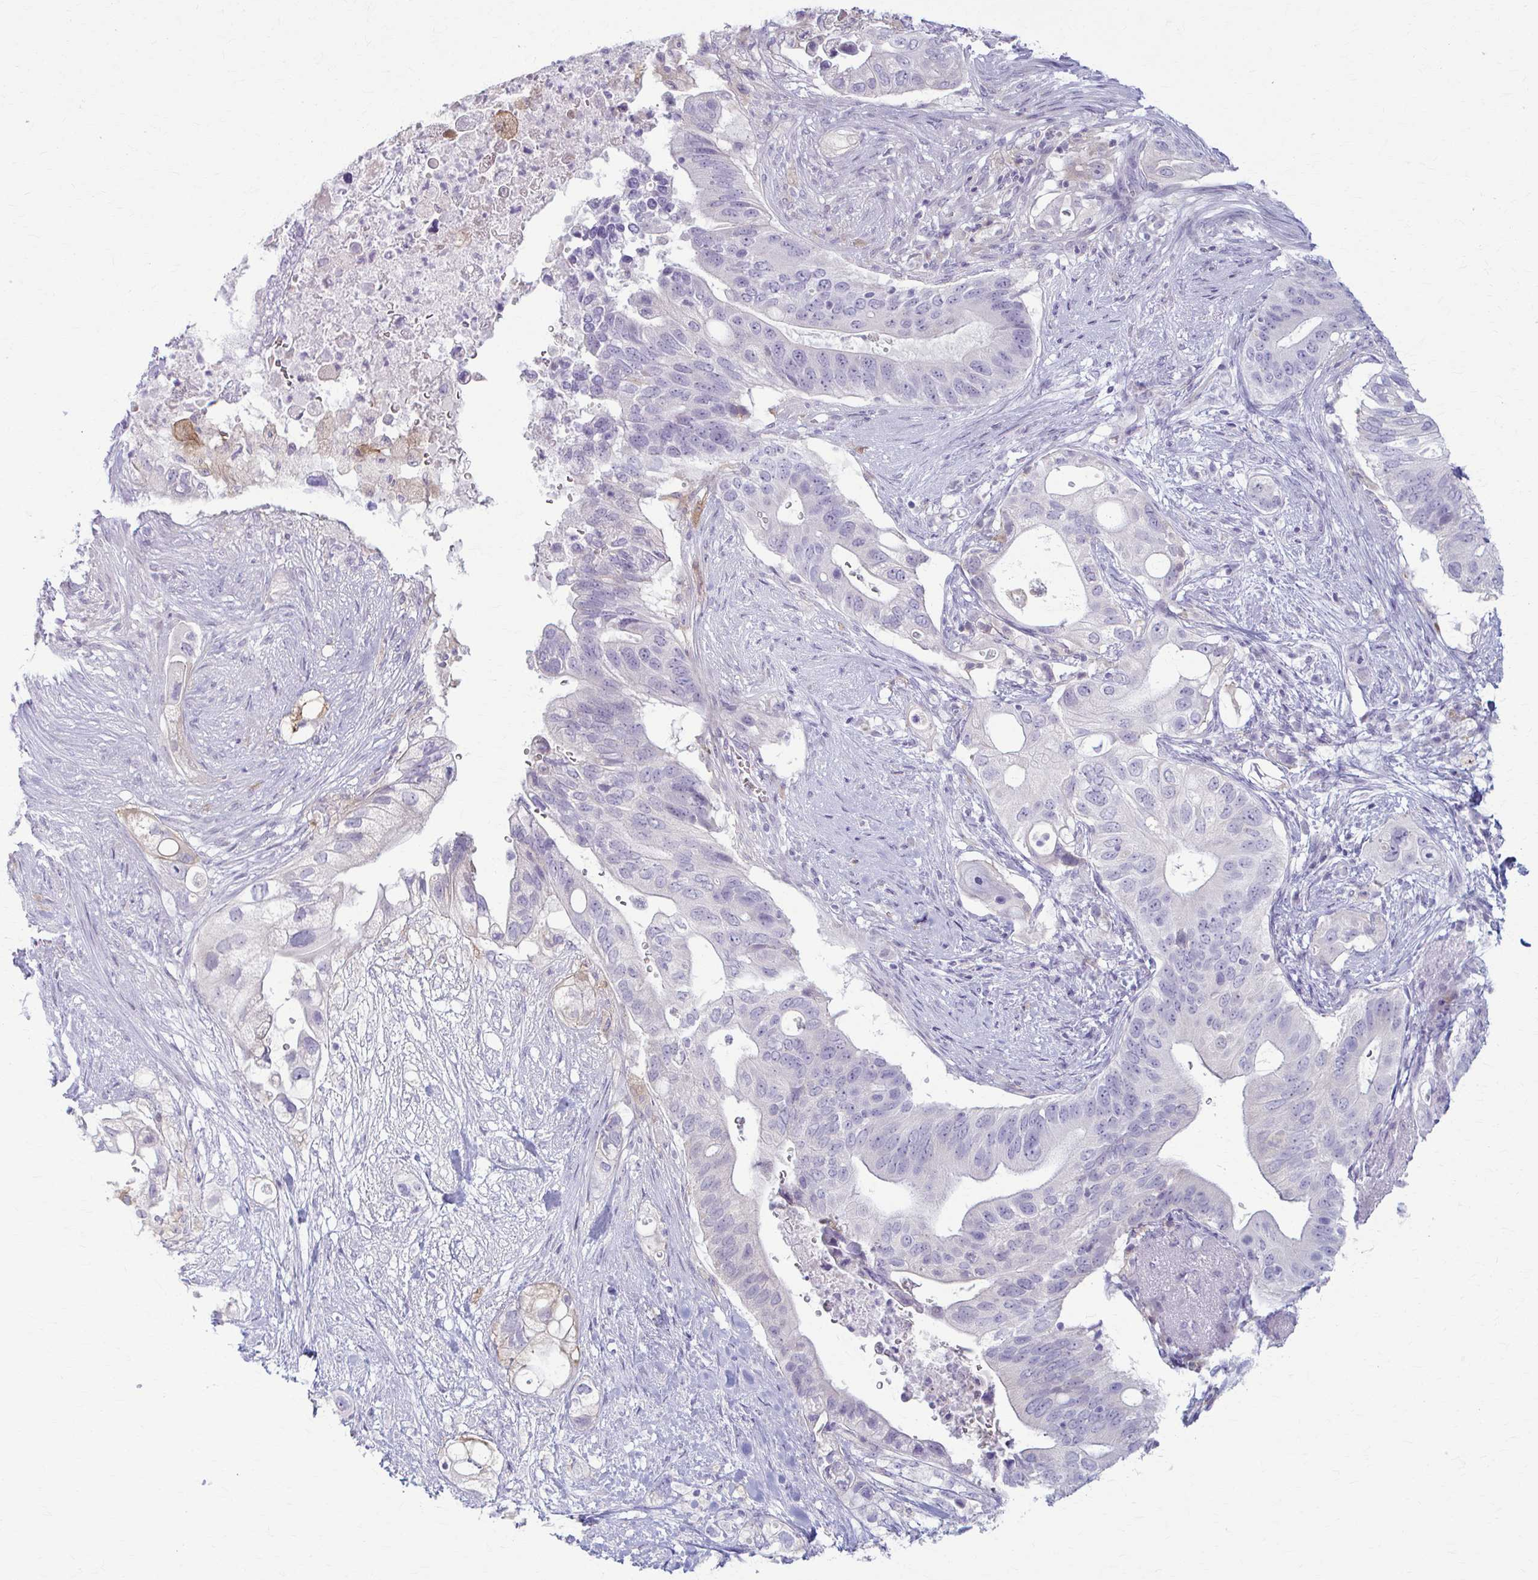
{"staining": {"intensity": "negative", "quantity": "none", "location": "none"}, "tissue": "pancreatic cancer", "cell_type": "Tumor cells", "image_type": "cancer", "snomed": [{"axis": "morphology", "description": "Adenocarcinoma, NOS"}, {"axis": "topography", "description": "Pancreas"}], "caption": "Human pancreatic cancer stained for a protein using immunohistochemistry (IHC) demonstrates no expression in tumor cells.", "gene": "LDLRAP1", "patient": {"sex": "female", "age": 72}}